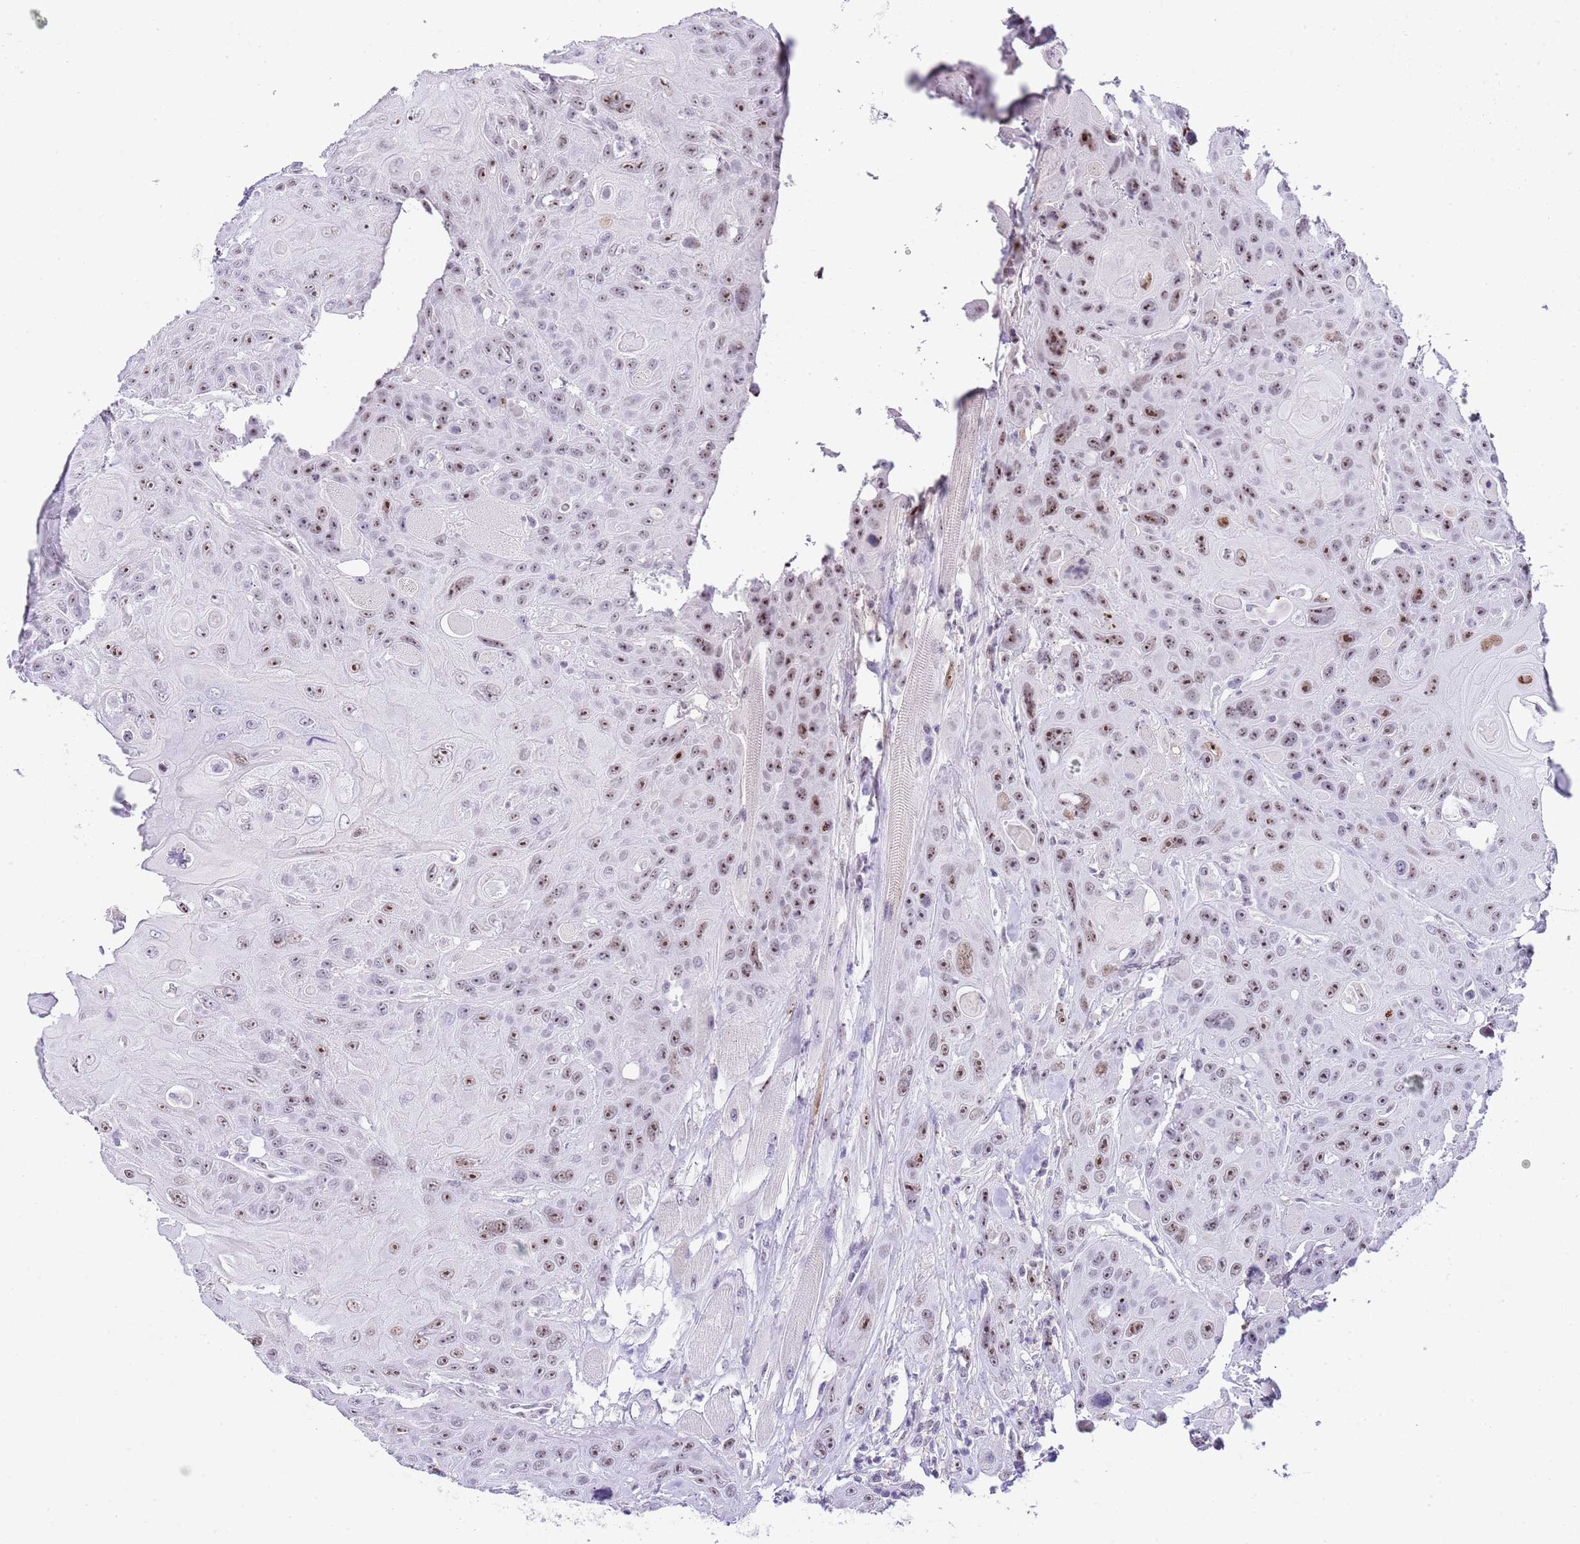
{"staining": {"intensity": "strong", "quantity": "25%-75%", "location": "nuclear"}, "tissue": "head and neck cancer", "cell_type": "Tumor cells", "image_type": "cancer", "snomed": [{"axis": "morphology", "description": "Squamous cell carcinoma, NOS"}, {"axis": "topography", "description": "Head-Neck"}], "caption": "Immunohistochemical staining of human squamous cell carcinoma (head and neck) exhibits high levels of strong nuclear protein expression in approximately 25%-75% of tumor cells. (DAB IHC, brown staining for protein, blue staining for nuclei).", "gene": "NOP56", "patient": {"sex": "female", "age": 59}}